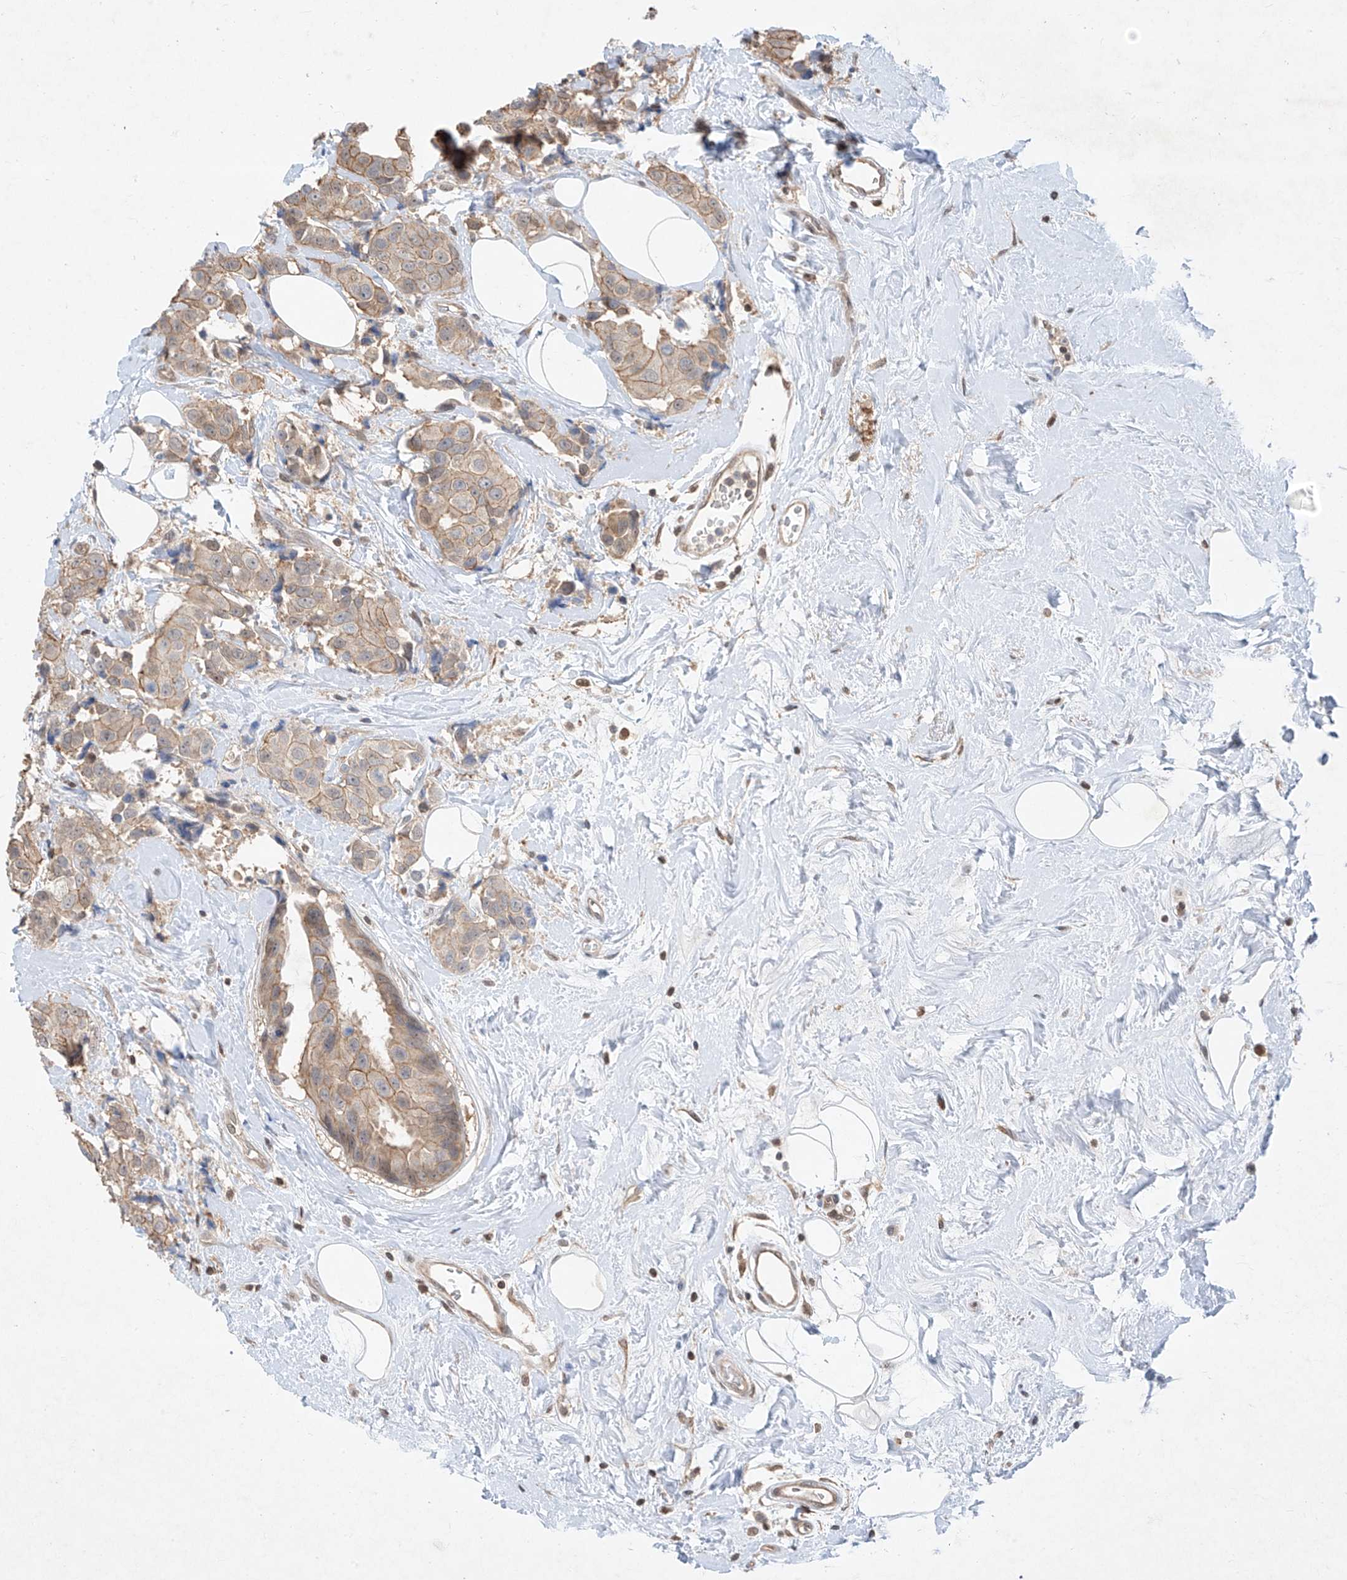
{"staining": {"intensity": "moderate", "quantity": ">75%", "location": "cytoplasmic/membranous"}, "tissue": "breast cancer", "cell_type": "Tumor cells", "image_type": "cancer", "snomed": [{"axis": "morphology", "description": "Normal tissue, NOS"}, {"axis": "morphology", "description": "Duct carcinoma"}, {"axis": "topography", "description": "Breast"}], "caption": "Protein analysis of breast intraductal carcinoma tissue reveals moderate cytoplasmic/membranous staining in approximately >75% of tumor cells.", "gene": "ZNF358", "patient": {"sex": "female", "age": 39}}